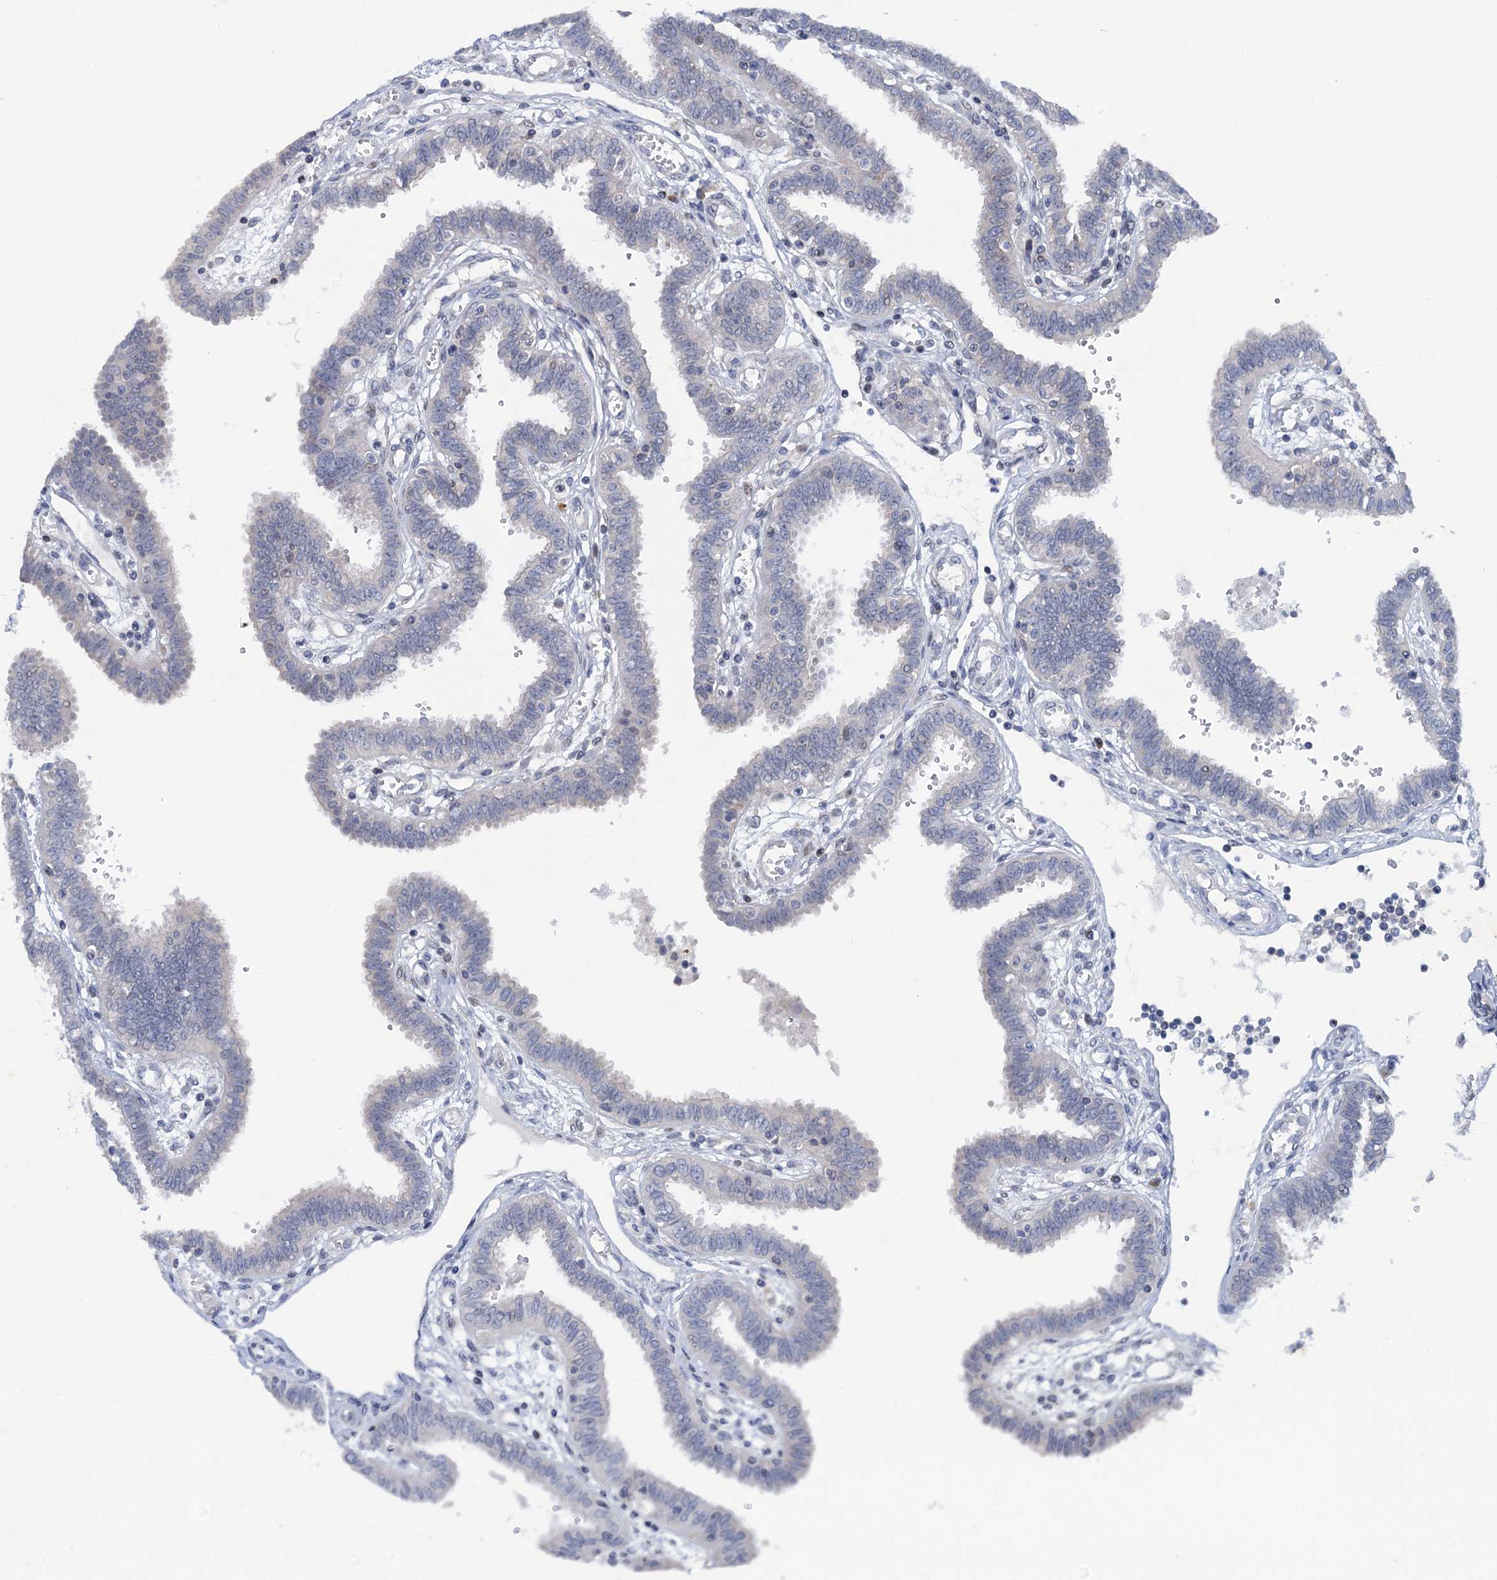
{"staining": {"intensity": "negative", "quantity": "none", "location": "none"}, "tissue": "fallopian tube", "cell_type": "Glandular cells", "image_type": "normal", "snomed": [{"axis": "morphology", "description": "Normal tissue, NOS"}, {"axis": "topography", "description": "Fallopian tube"}], "caption": "DAB immunohistochemical staining of benign human fallopian tube demonstrates no significant positivity in glandular cells. (Stains: DAB (3,3'-diaminobenzidine) immunohistochemistry (IHC) with hematoxylin counter stain, Microscopy: brightfield microscopy at high magnification).", "gene": "QPCTL", "patient": {"sex": "female", "age": 32}}